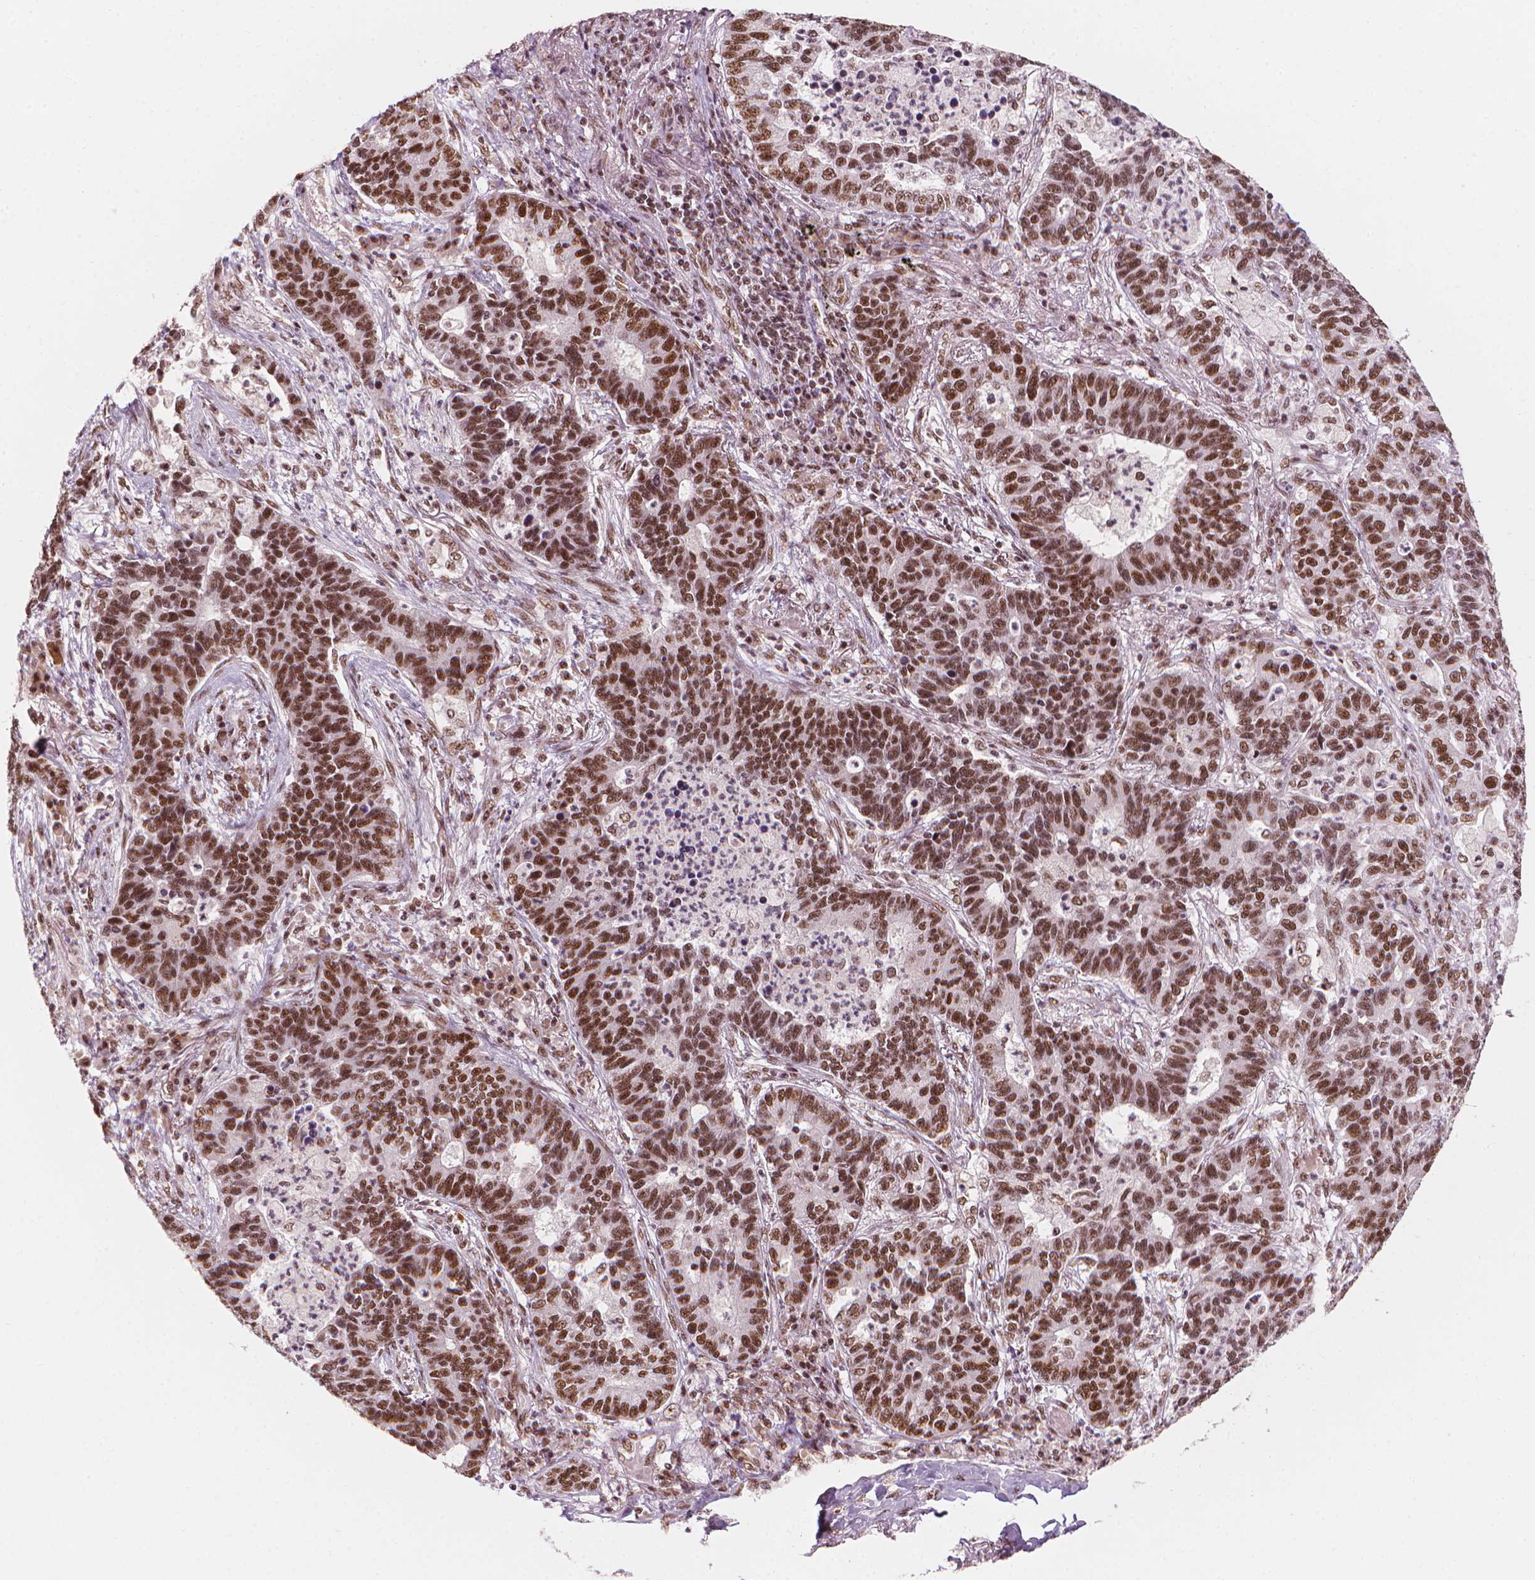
{"staining": {"intensity": "strong", "quantity": ">75%", "location": "nuclear"}, "tissue": "lung cancer", "cell_type": "Tumor cells", "image_type": "cancer", "snomed": [{"axis": "morphology", "description": "Adenocarcinoma, NOS"}, {"axis": "topography", "description": "Lung"}], "caption": "Immunohistochemistry histopathology image of neoplastic tissue: human lung cancer stained using IHC demonstrates high levels of strong protein expression localized specifically in the nuclear of tumor cells, appearing as a nuclear brown color.", "gene": "ELF2", "patient": {"sex": "female", "age": 57}}